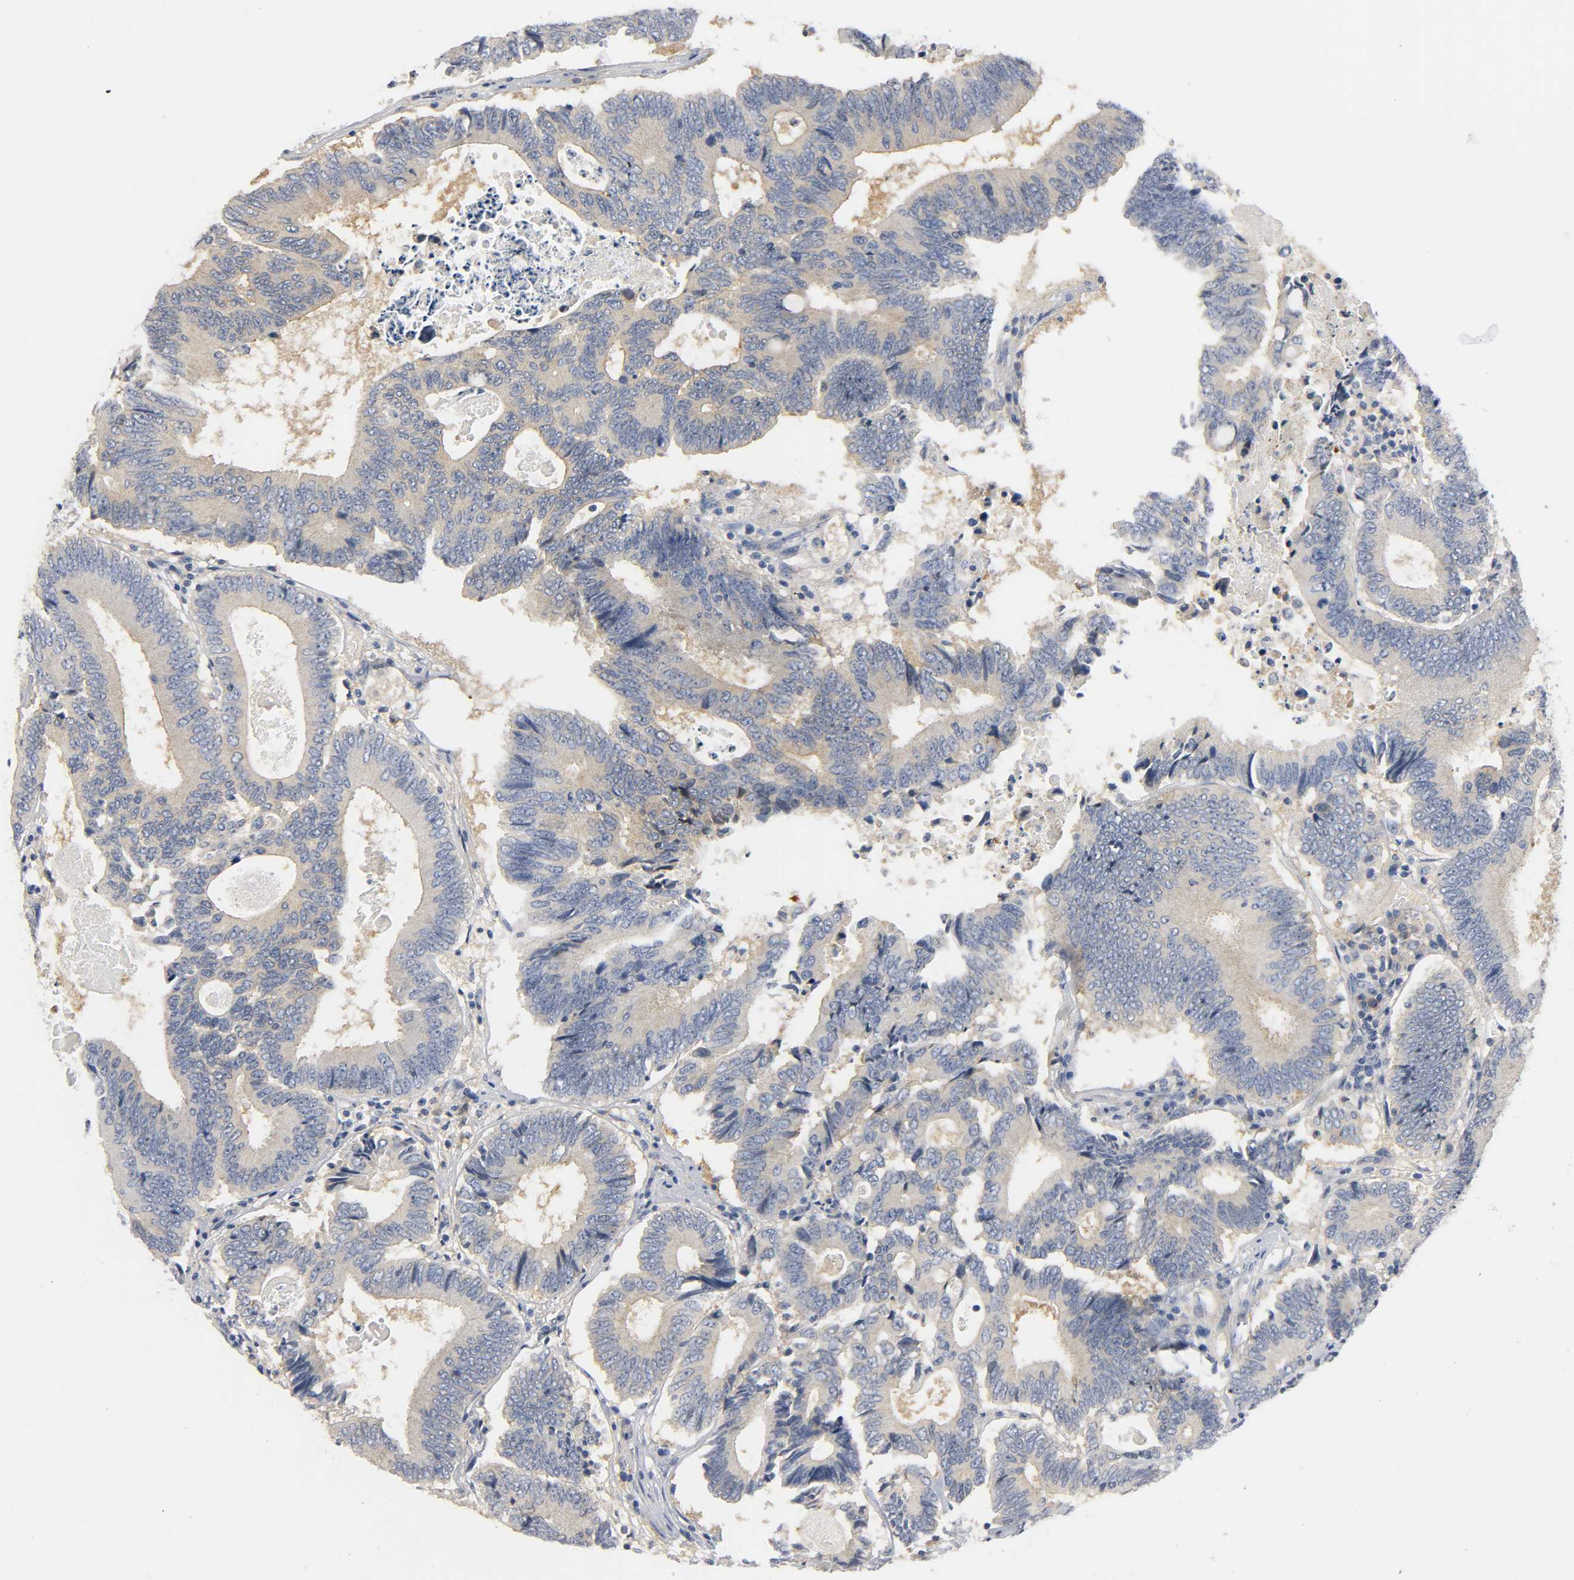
{"staining": {"intensity": "weak", "quantity": ">75%", "location": "cytoplasmic/membranous"}, "tissue": "colorectal cancer", "cell_type": "Tumor cells", "image_type": "cancer", "snomed": [{"axis": "morphology", "description": "Adenocarcinoma, NOS"}, {"axis": "topography", "description": "Colon"}], "caption": "Colorectal cancer stained with a brown dye shows weak cytoplasmic/membranous positive expression in approximately >75% of tumor cells.", "gene": "HDAC6", "patient": {"sex": "female", "age": 78}}